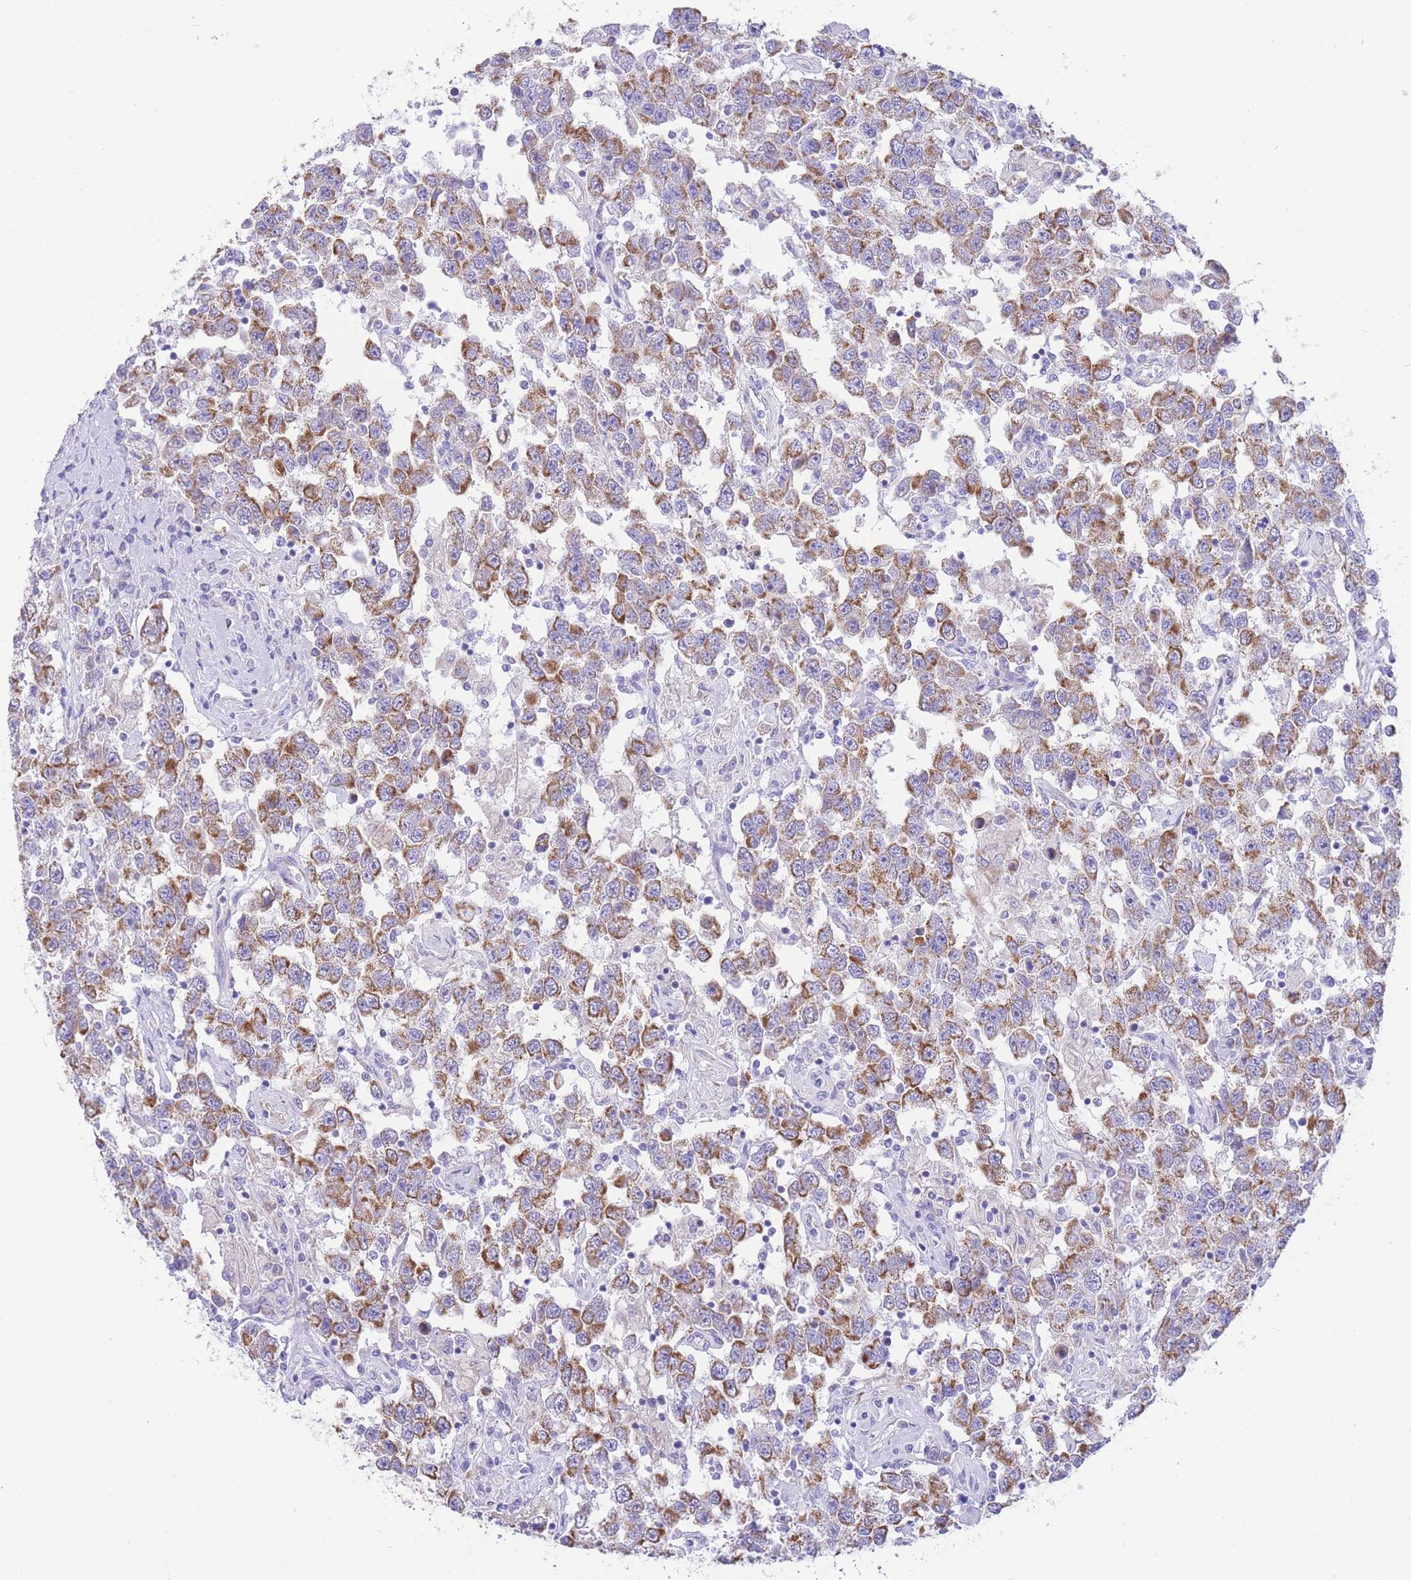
{"staining": {"intensity": "moderate", "quantity": ">75%", "location": "cytoplasmic/membranous"}, "tissue": "testis cancer", "cell_type": "Tumor cells", "image_type": "cancer", "snomed": [{"axis": "morphology", "description": "Seminoma, NOS"}, {"axis": "topography", "description": "Testis"}], "caption": "An image of human testis cancer (seminoma) stained for a protein shows moderate cytoplasmic/membranous brown staining in tumor cells. (IHC, brightfield microscopy, high magnification).", "gene": "ACSM4", "patient": {"sex": "male", "age": 41}}